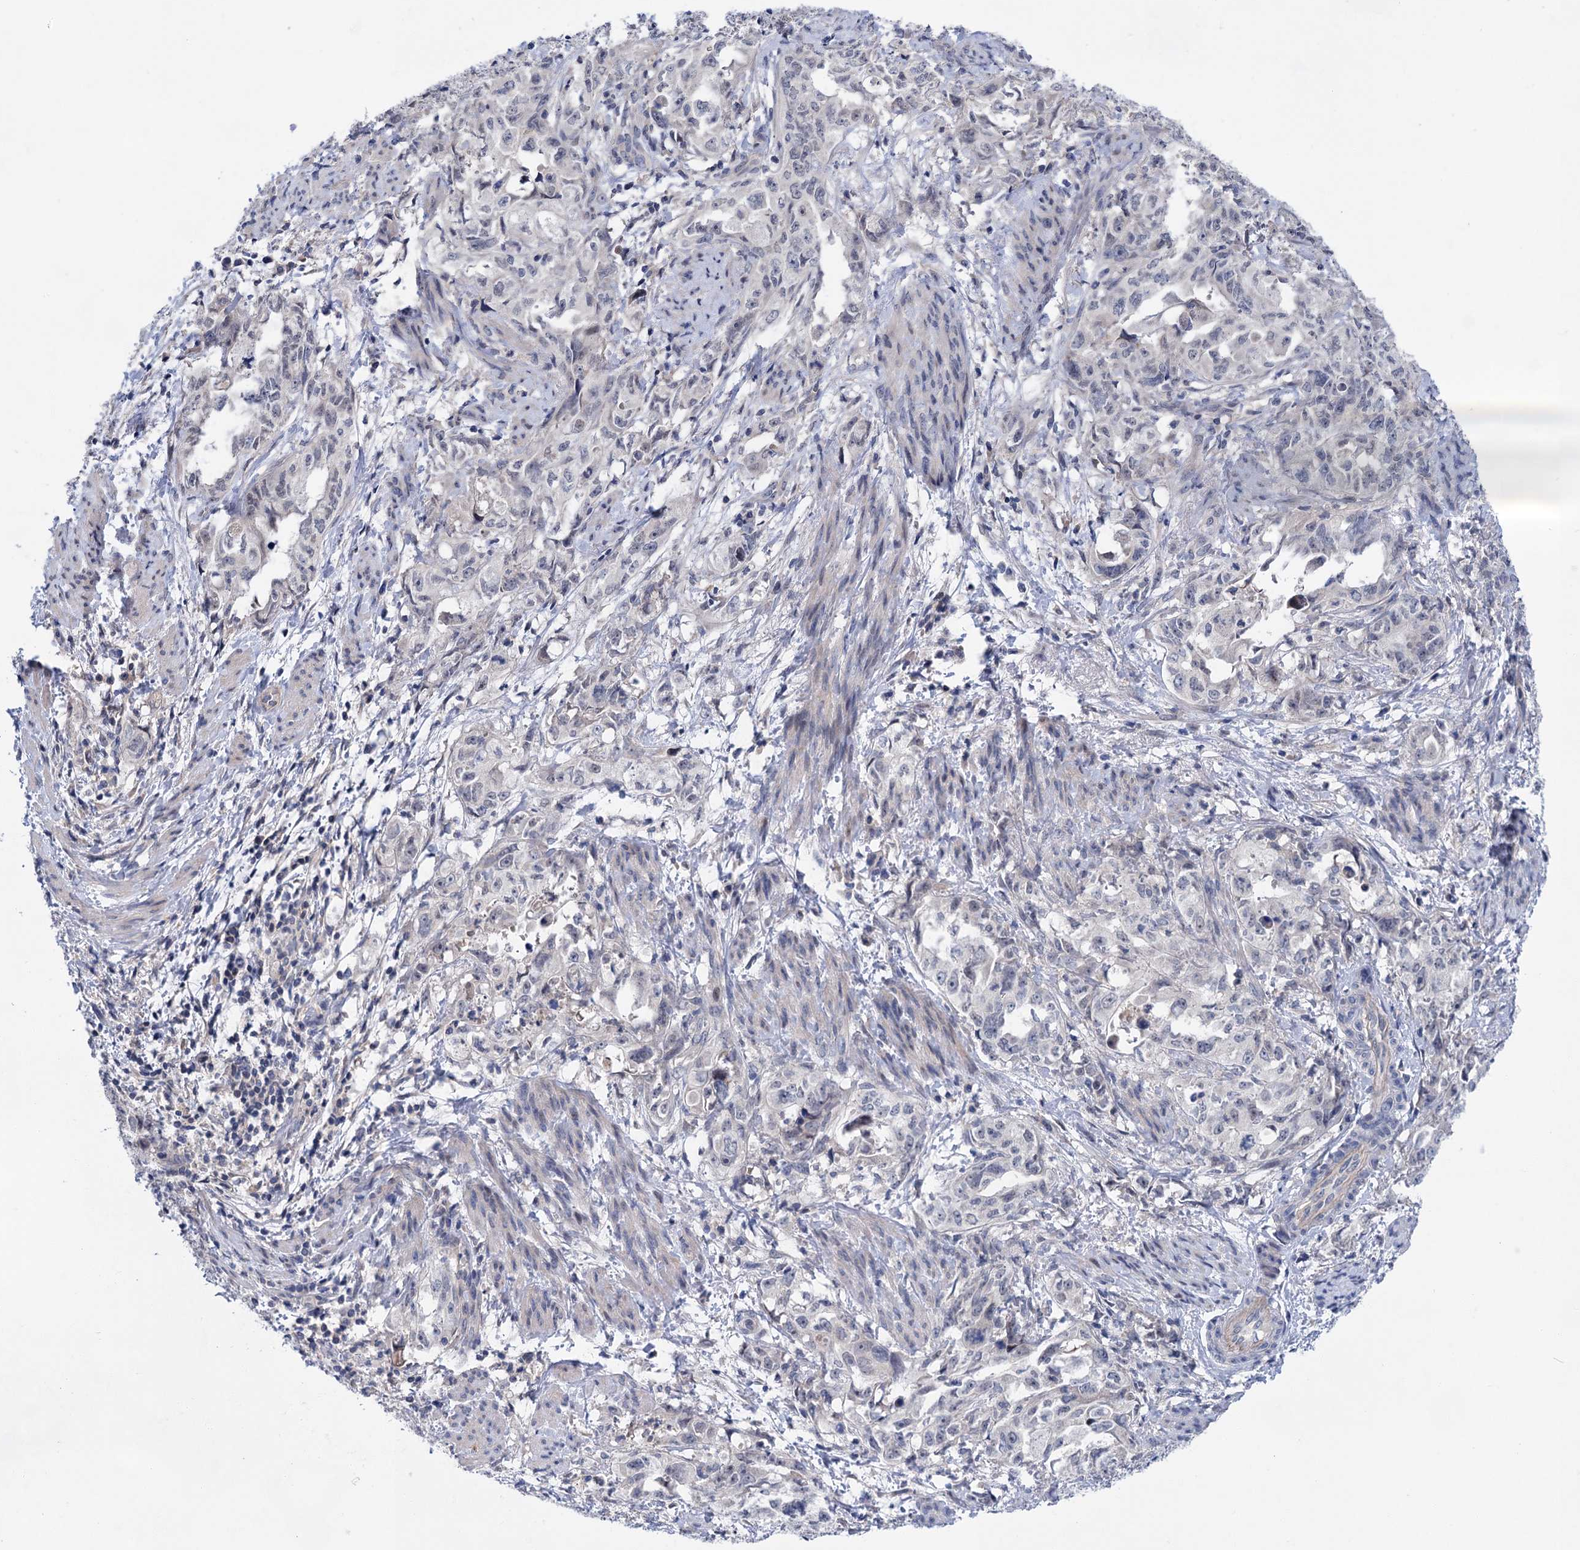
{"staining": {"intensity": "negative", "quantity": "none", "location": "none"}, "tissue": "endometrial cancer", "cell_type": "Tumor cells", "image_type": "cancer", "snomed": [{"axis": "morphology", "description": "Adenocarcinoma, NOS"}, {"axis": "topography", "description": "Endometrium"}], "caption": "Adenocarcinoma (endometrial) stained for a protein using IHC displays no positivity tumor cells.", "gene": "MORN3", "patient": {"sex": "female", "age": 65}}